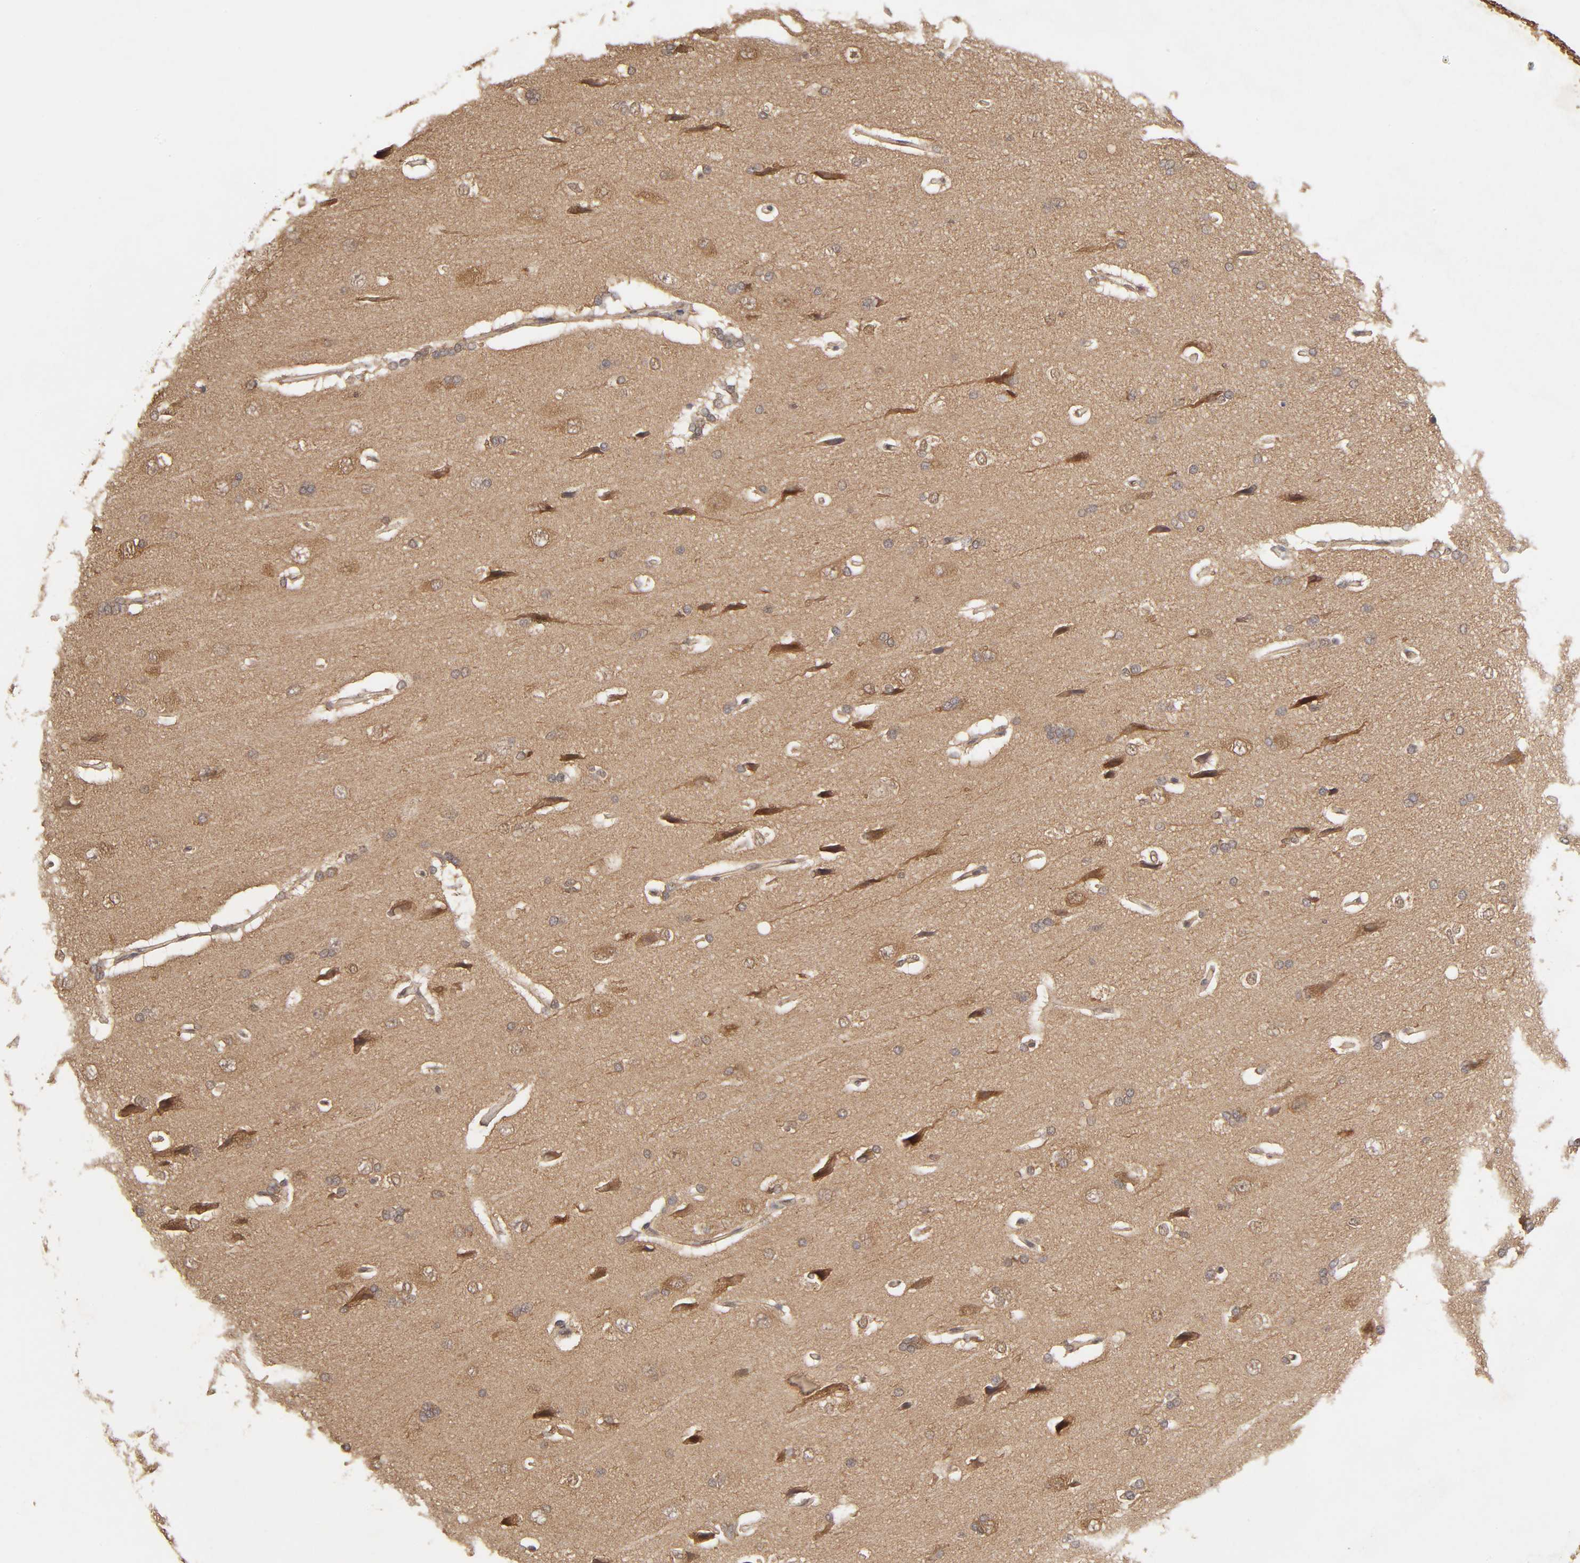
{"staining": {"intensity": "weak", "quantity": ">75%", "location": "cytoplasmic/membranous"}, "tissue": "cerebral cortex", "cell_type": "Endothelial cells", "image_type": "normal", "snomed": [{"axis": "morphology", "description": "Normal tissue, NOS"}, {"axis": "topography", "description": "Cerebral cortex"}], "caption": "Cerebral cortex stained for a protein displays weak cytoplasmic/membranous positivity in endothelial cells. The staining was performed using DAB (3,3'-diaminobenzidine), with brown indicating positive protein expression. Nuclei are stained blue with hematoxylin.", "gene": "MAPK1", "patient": {"sex": "male", "age": 62}}